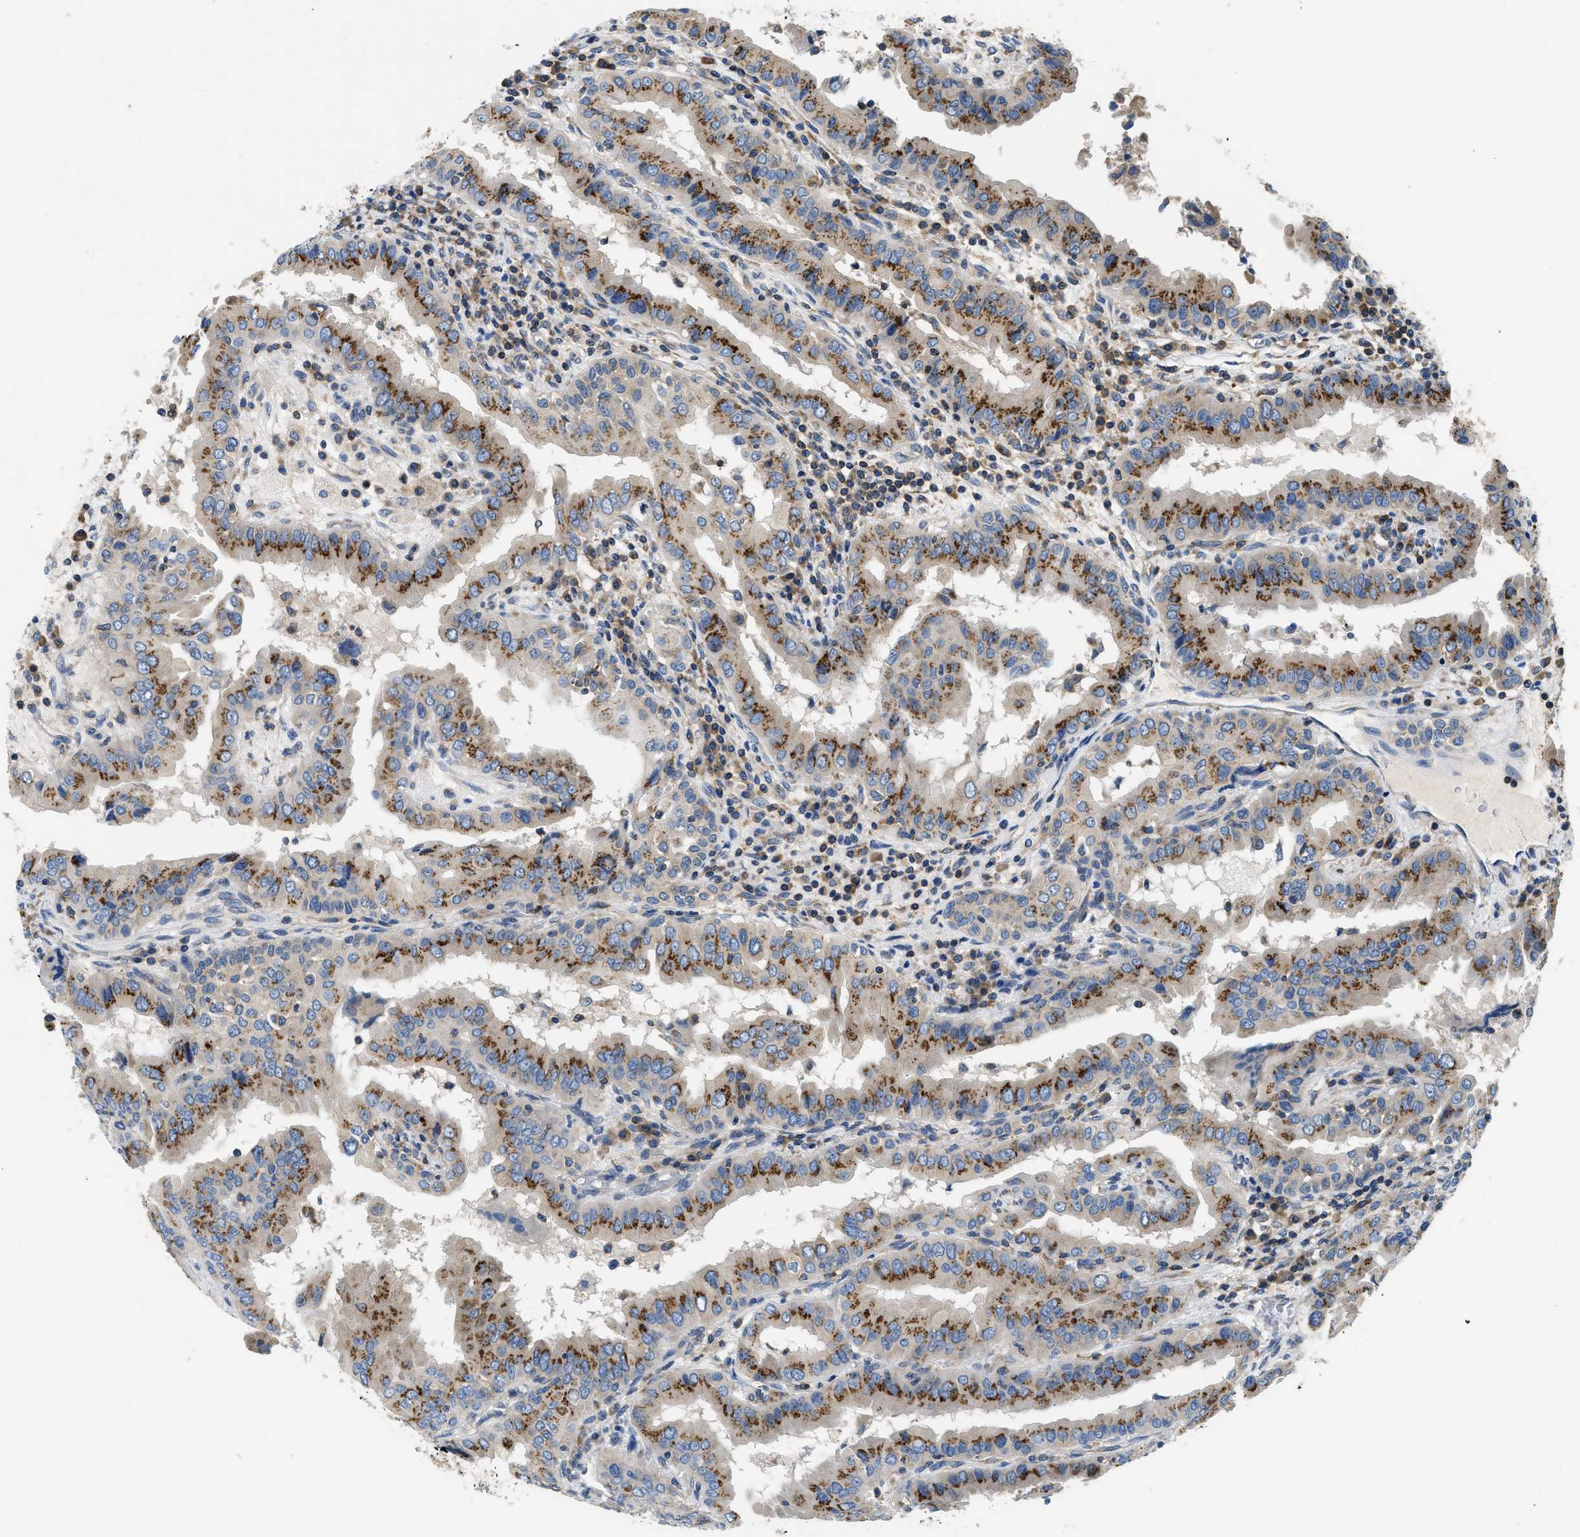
{"staining": {"intensity": "moderate", "quantity": ">75%", "location": "cytoplasmic/membranous"}, "tissue": "thyroid cancer", "cell_type": "Tumor cells", "image_type": "cancer", "snomed": [{"axis": "morphology", "description": "Papillary adenocarcinoma, NOS"}, {"axis": "topography", "description": "Thyroid gland"}], "caption": "Immunohistochemical staining of thyroid cancer exhibits medium levels of moderate cytoplasmic/membranous protein expression in about >75% of tumor cells. The staining is performed using DAB (3,3'-diaminobenzidine) brown chromogen to label protein expression. The nuclei are counter-stained blue using hematoxylin.", "gene": "ABCF1", "patient": {"sex": "male", "age": 33}}